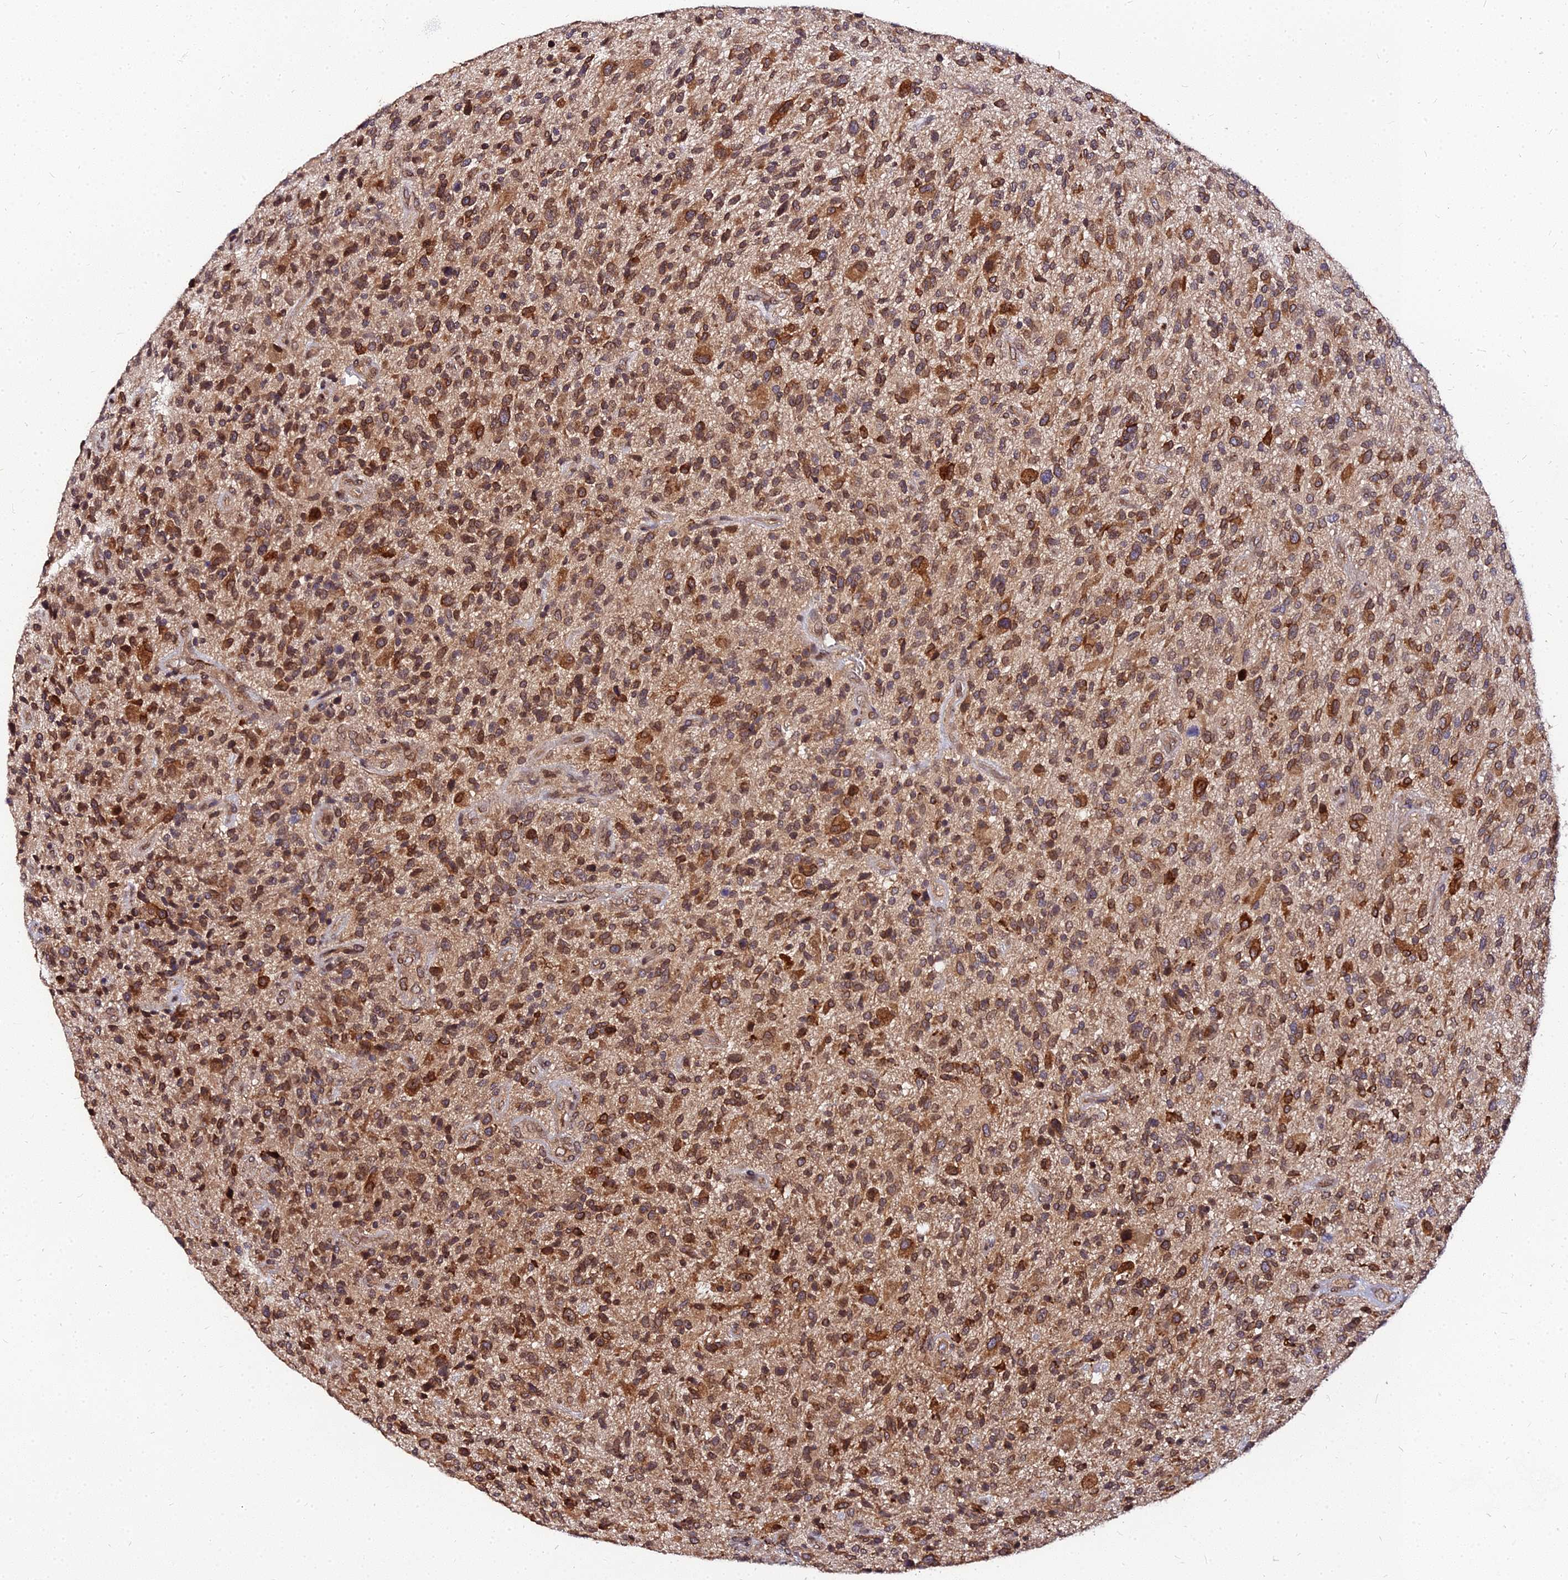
{"staining": {"intensity": "moderate", "quantity": ">75%", "location": "cytoplasmic/membranous"}, "tissue": "glioma", "cell_type": "Tumor cells", "image_type": "cancer", "snomed": [{"axis": "morphology", "description": "Glioma, malignant, High grade"}, {"axis": "topography", "description": "Brain"}], "caption": "This photomicrograph displays immunohistochemistry staining of glioma, with medium moderate cytoplasmic/membranous expression in approximately >75% of tumor cells.", "gene": "PDE4D", "patient": {"sex": "male", "age": 47}}